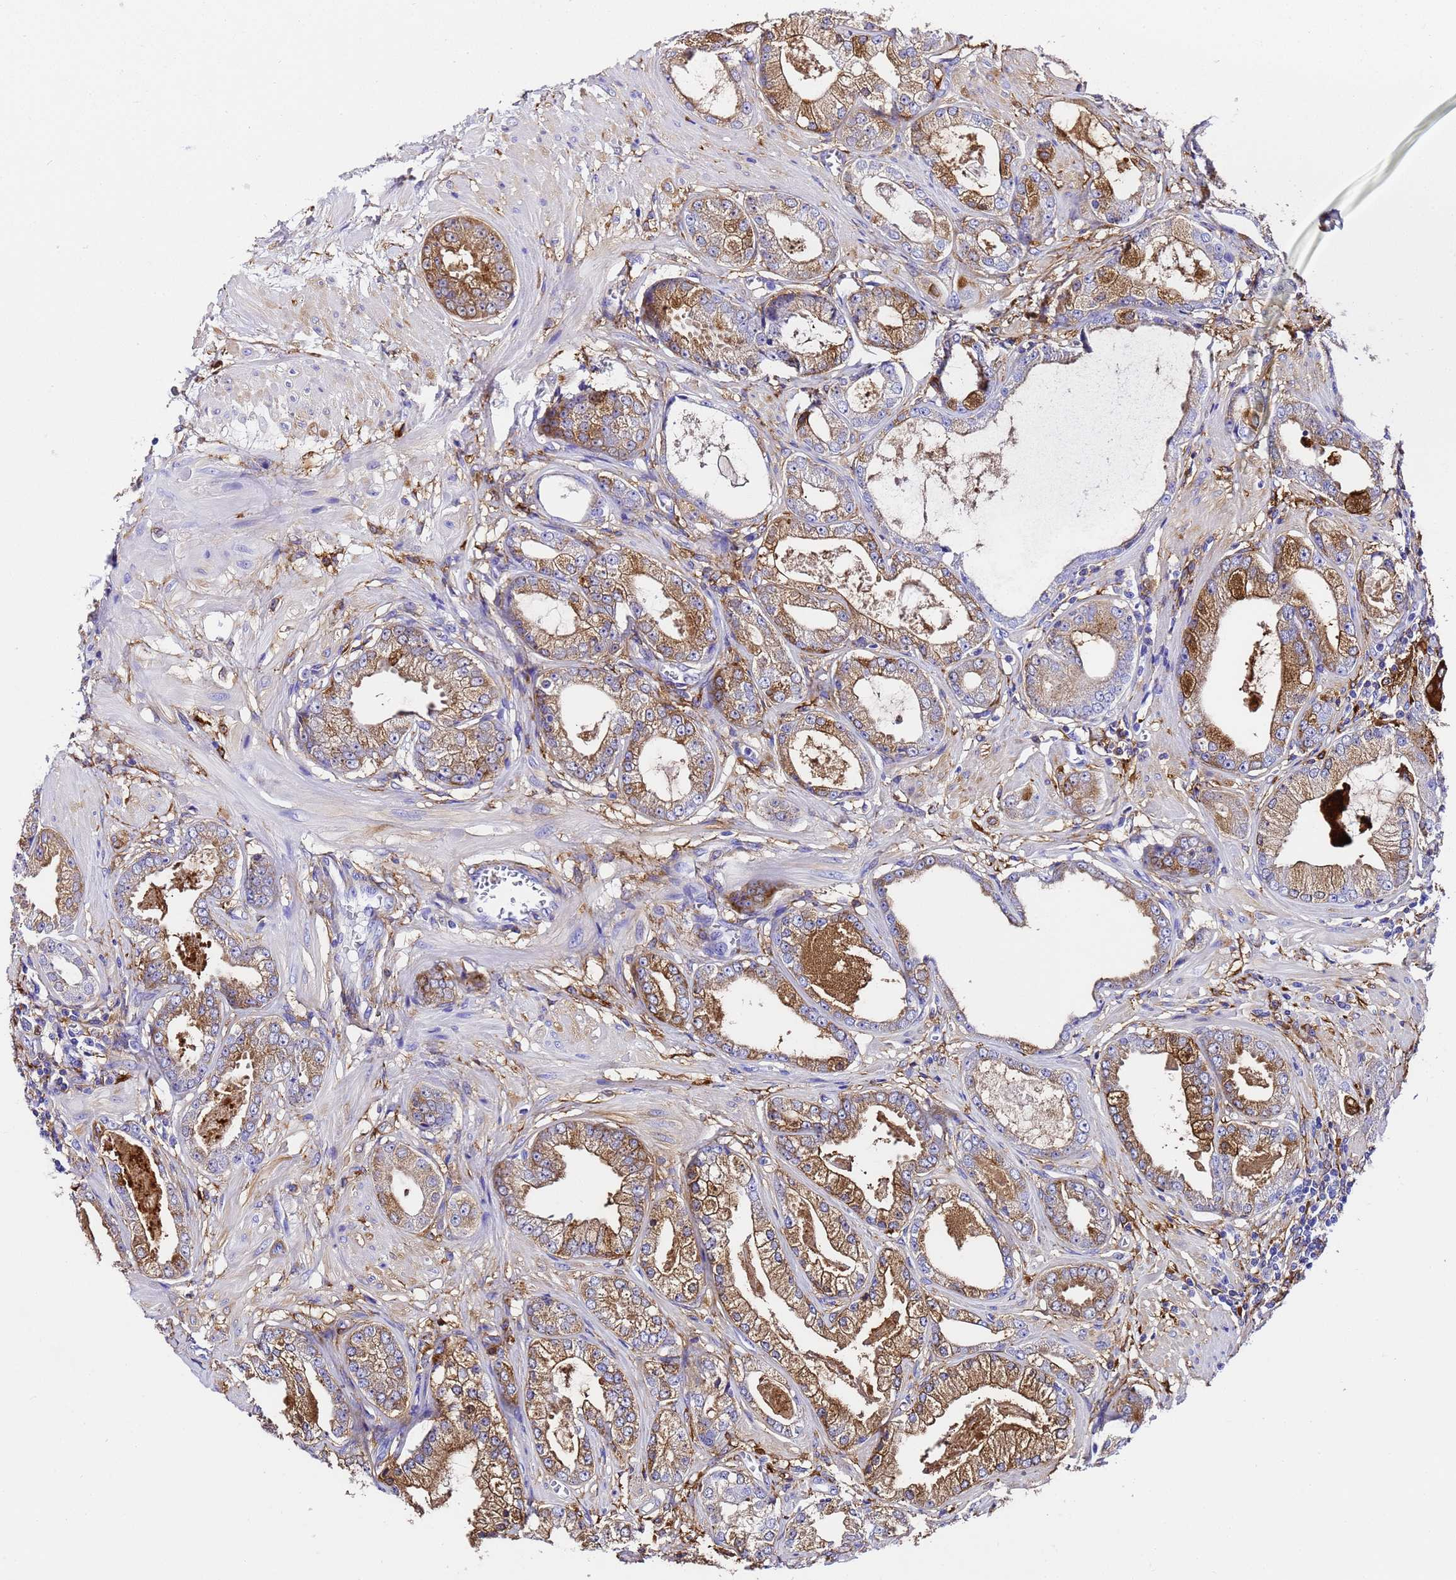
{"staining": {"intensity": "moderate", "quantity": "25%-75%", "location": "cytoplasmic/membranous"}, "tissue": "prostate cancer", "cell_type": "Tumor cells", "image_type": "cancer", "snomed": [{"axis": "morphology", "description": "Adenocarcinoma, Low grade"}, {"axis": "topography", "description": "Prostate"}], "caption": "Immunohistochemistry image of neoplastic tissue: human prostate cancer (adenocarcinoma (low-grade)) stained using immunohistochemistry reveals medium levels of moderate protein expression localized specifically in the cytoplasmic/membranous of tumor cells, appearing as a cytoplasmic/membranous brown color.", "gene": "FTL", "patient": {"sex": "male", "age": 64}}